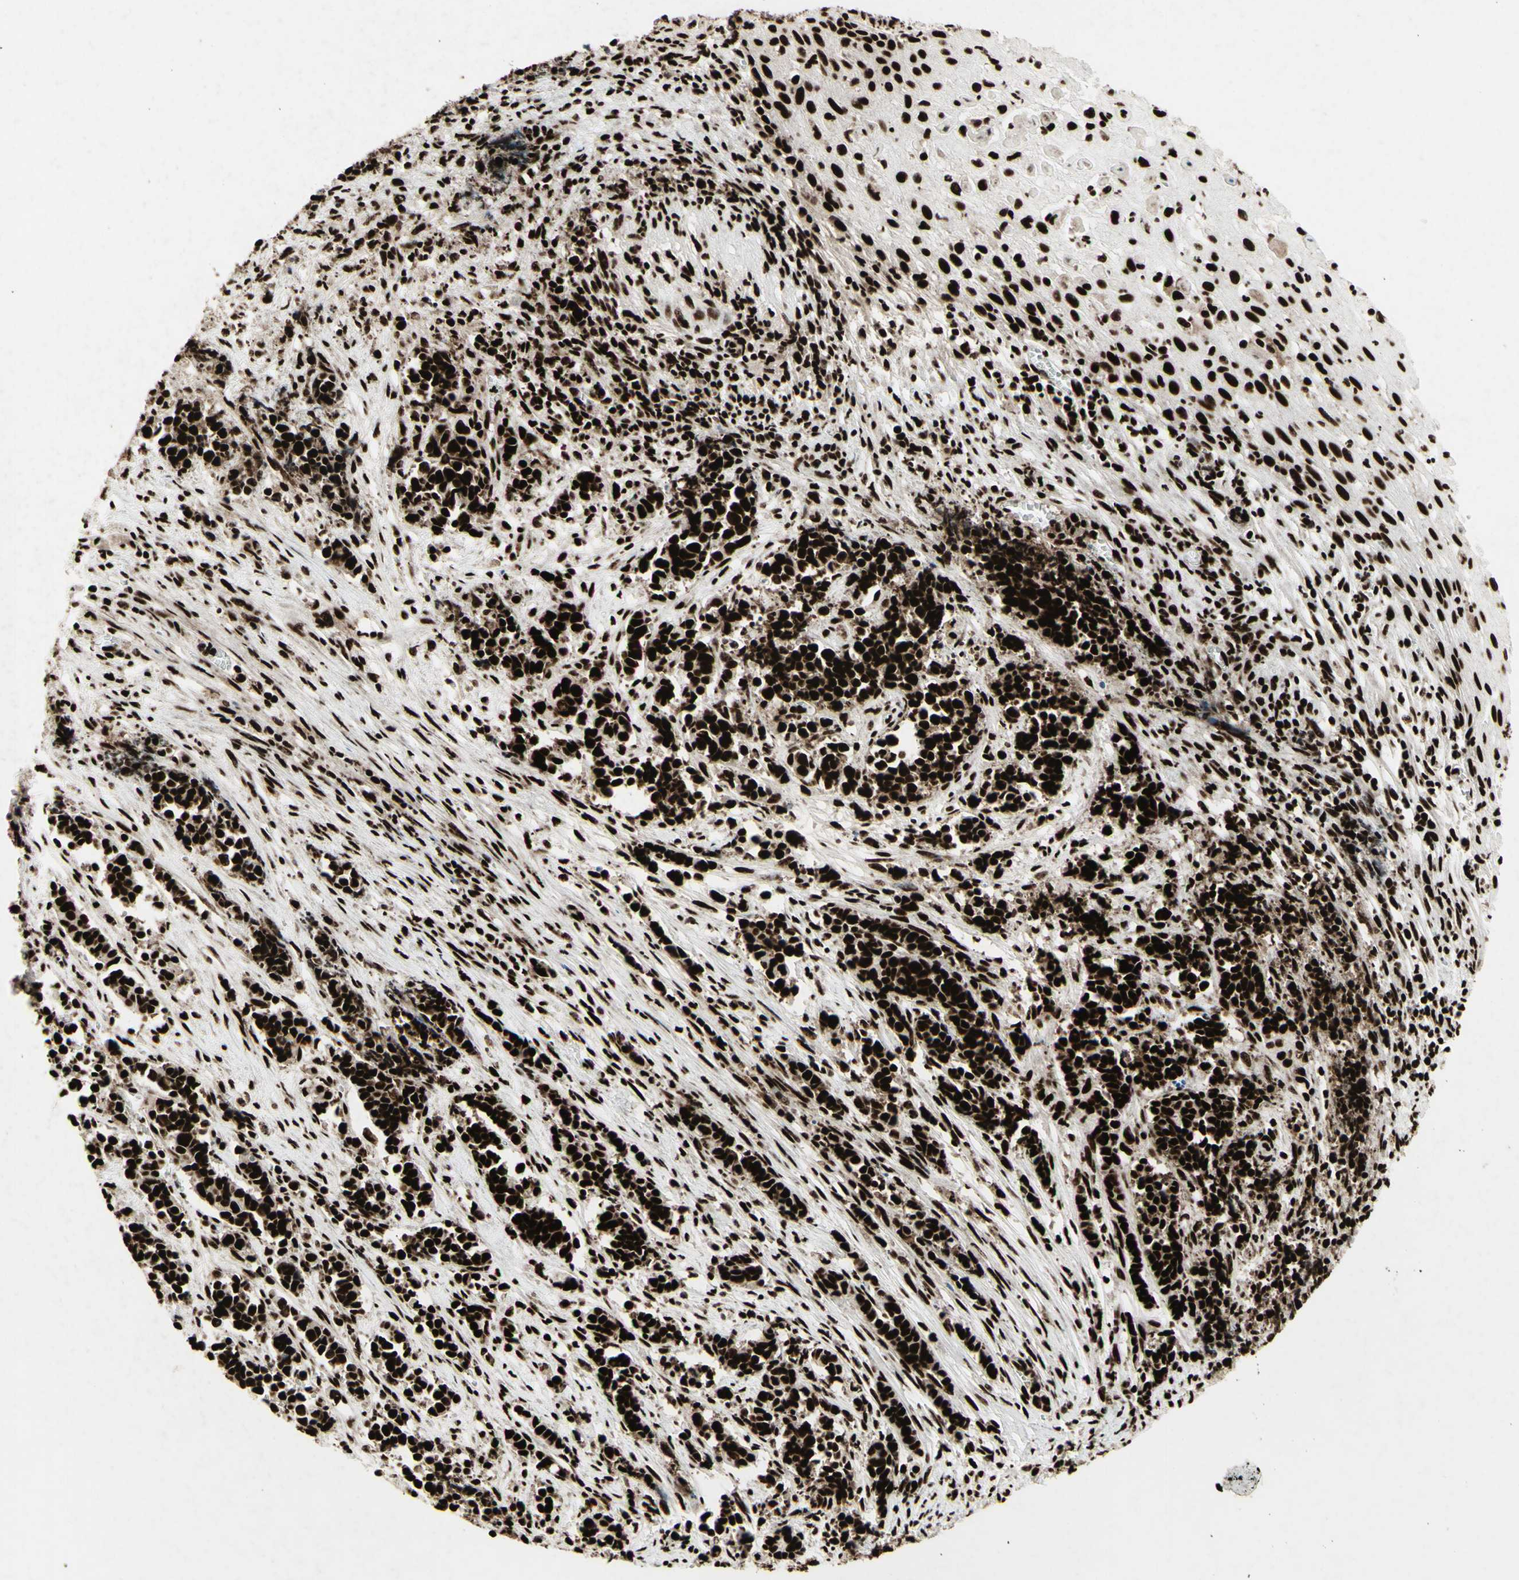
{"staining": {"intensity": "strong", "quantity": ">75%", "location": "nuclear"}, "tissue": "cervical cancer", "cell_type": "Tumor cells", "image_type": "cancer", "snomed": [{"axis": "morphology", "description": "Normal tissue, NOS"}, {"axis": "morphology", "description": "Squamous cell carcinoma, NOS"}, {"axis": "topography", "description": "Cervix"}], "caption": "Immunohistochemistry image of neoplastic tissue: squamous cell carcinoma (cervical) stained using IHC exhibits high levels of strong protein expression localized specifically in the nuclear of tumor cells, appearing as a nuclear brown color.", "gene": "U2AF2", "patient": {"sex": "female", "age": 35}}